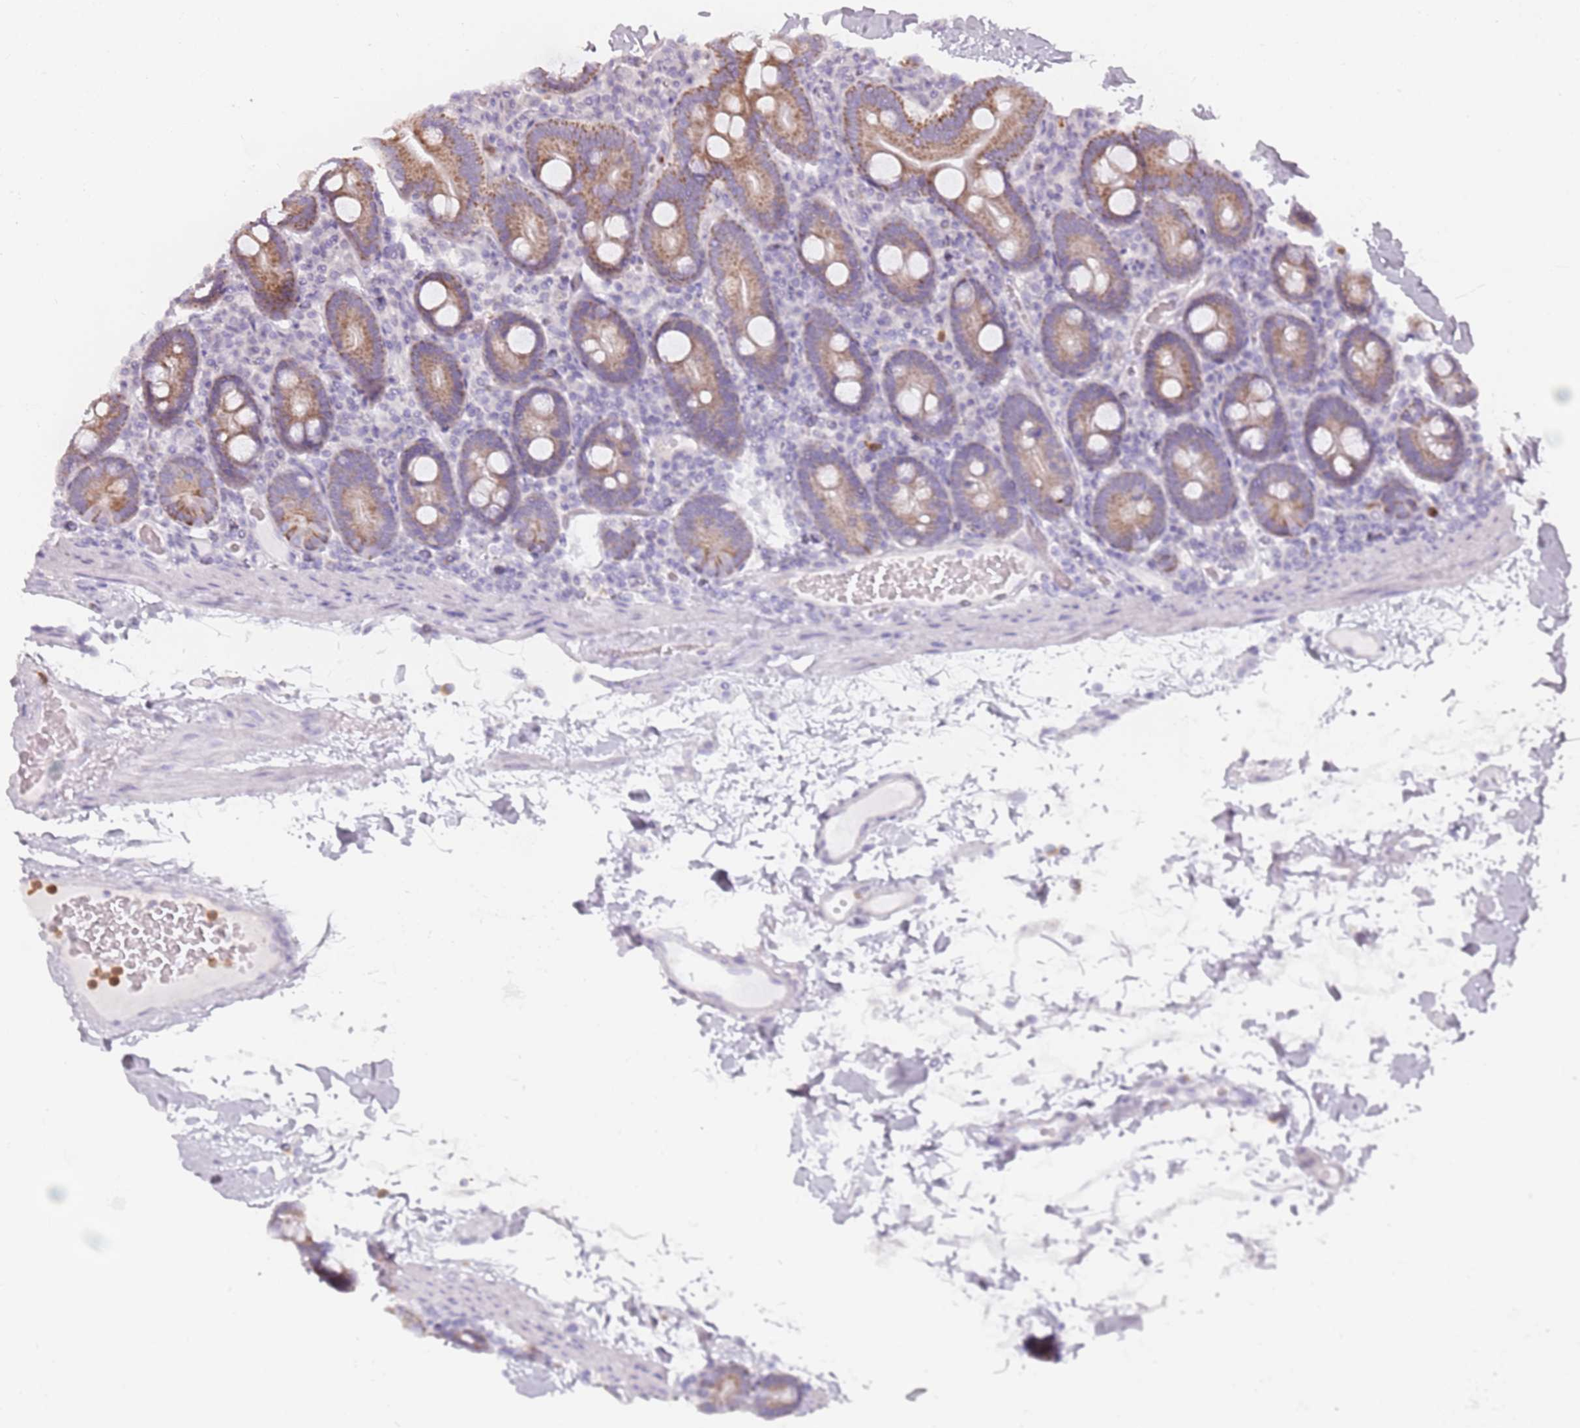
{"staining": {"intensity": "moderate", "quantity": ">75%", "location": "cytoplasmic/membranous"}, "tissue": "duodenum", "cell_type": "Glandular cells", "image_type": "normal", "snomed": [{"axis": "morphology", "description": "Normal tissue, NOS"}, {"axis": "topography", "description": "Duodenum"}], "caption": "Normal duodenum demonstrates moderate cytoplasmic/membranous expression in about >75% of glandular cells, visualized by immunohistochemistry.", "gene": "ZNF584", "patient": {"sex": "male", "age": 55}}